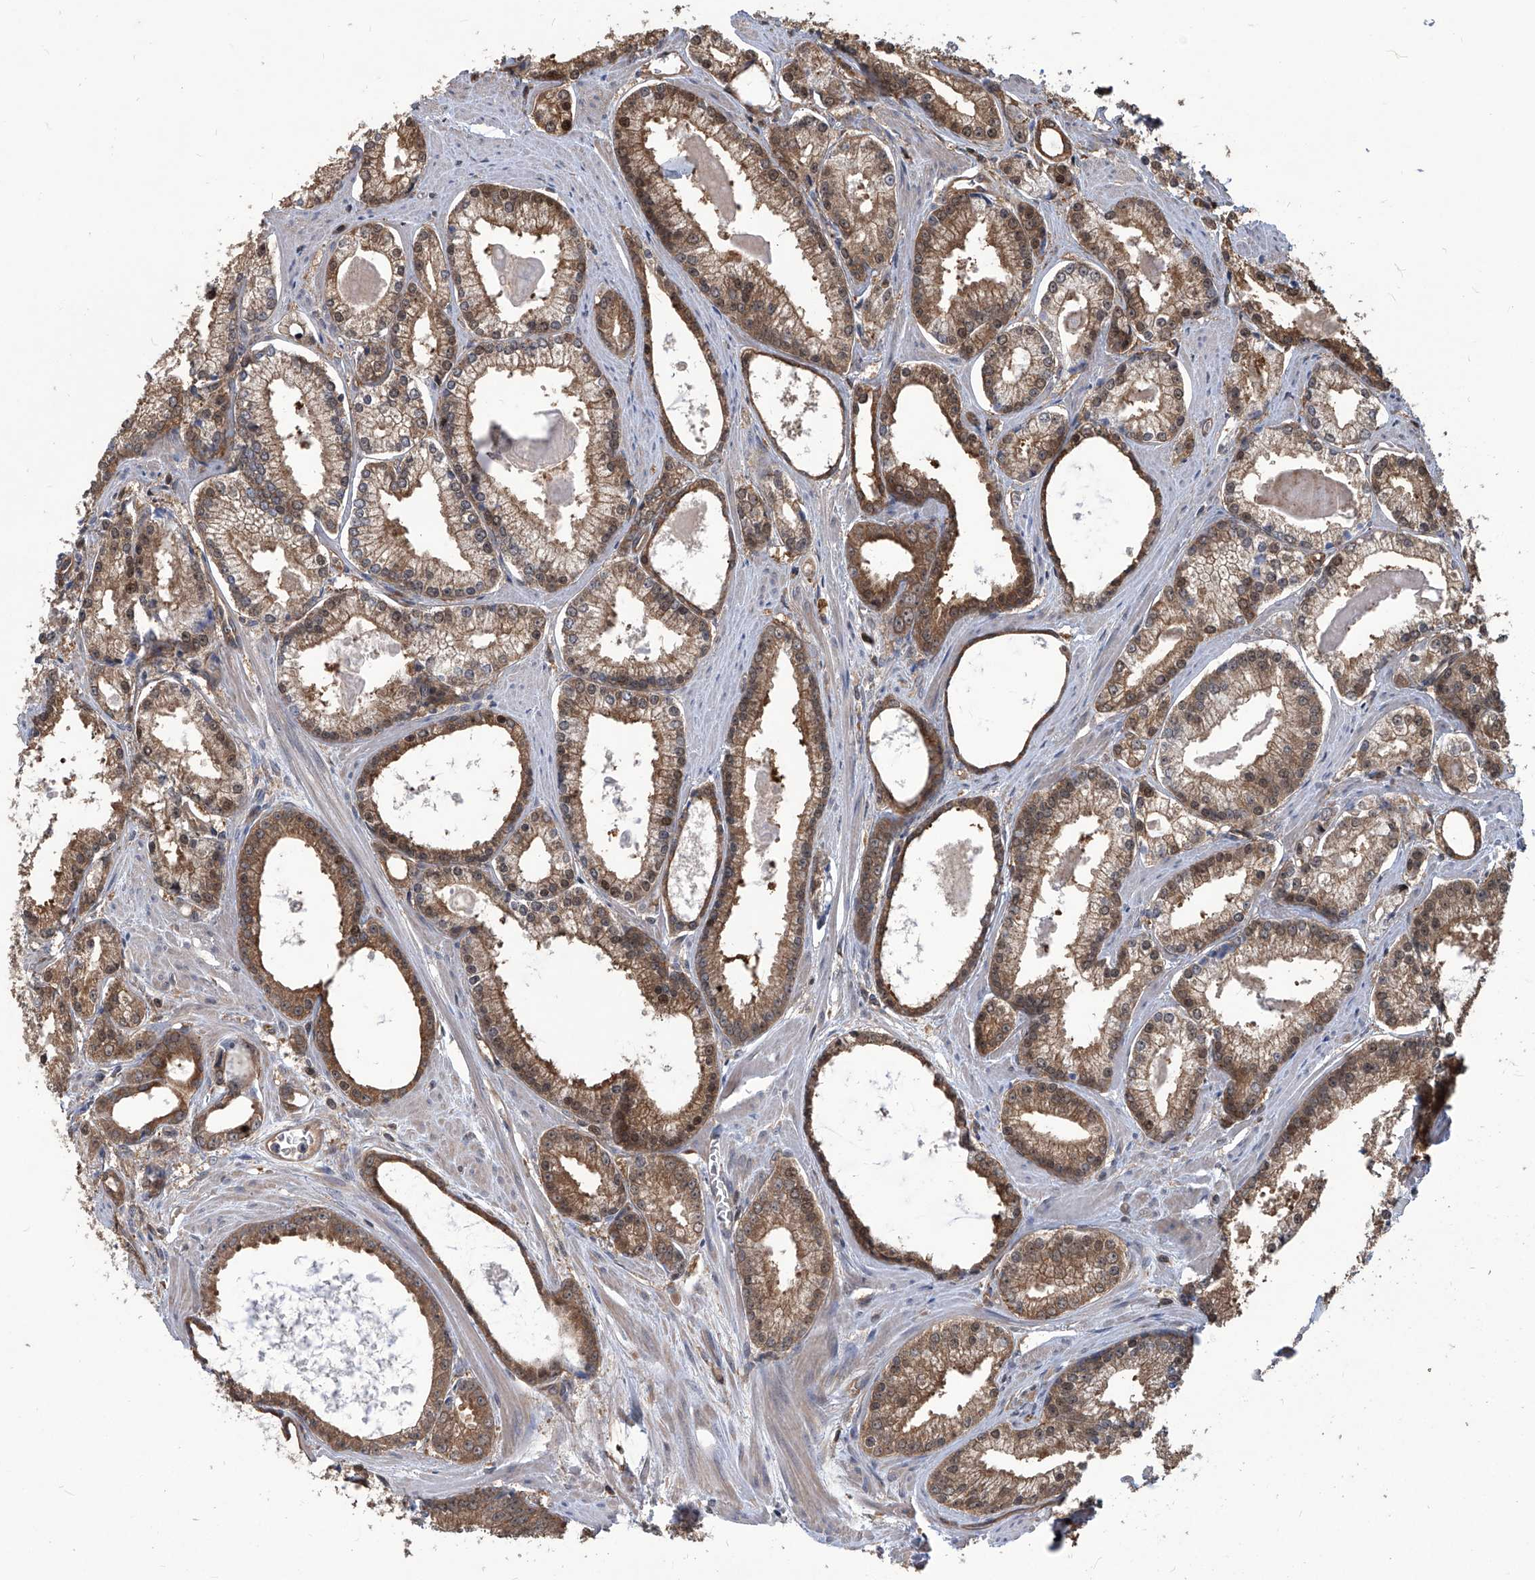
{"staining": {"intensity": "moderate", "quantity": ">75%", "location": "cytoplasmic/membranous"}, "tissue": "prostate cancer", "cell_type": "Tumor cells", "image_type": "cancer", "snomed": [{"axis": "morphology", "description": "Adenocarcinoma, Low grade"}, {"axis": "topography", "description": "Prostate"}], "caption": "Immunohistochemical staining of human prostate cancer reveals moderate cytoplasmic/membranous protein staining in approximately >75% of tumor cells.", "gene": "PSMB1", "patient": {"sex": "male", "age": 54}}